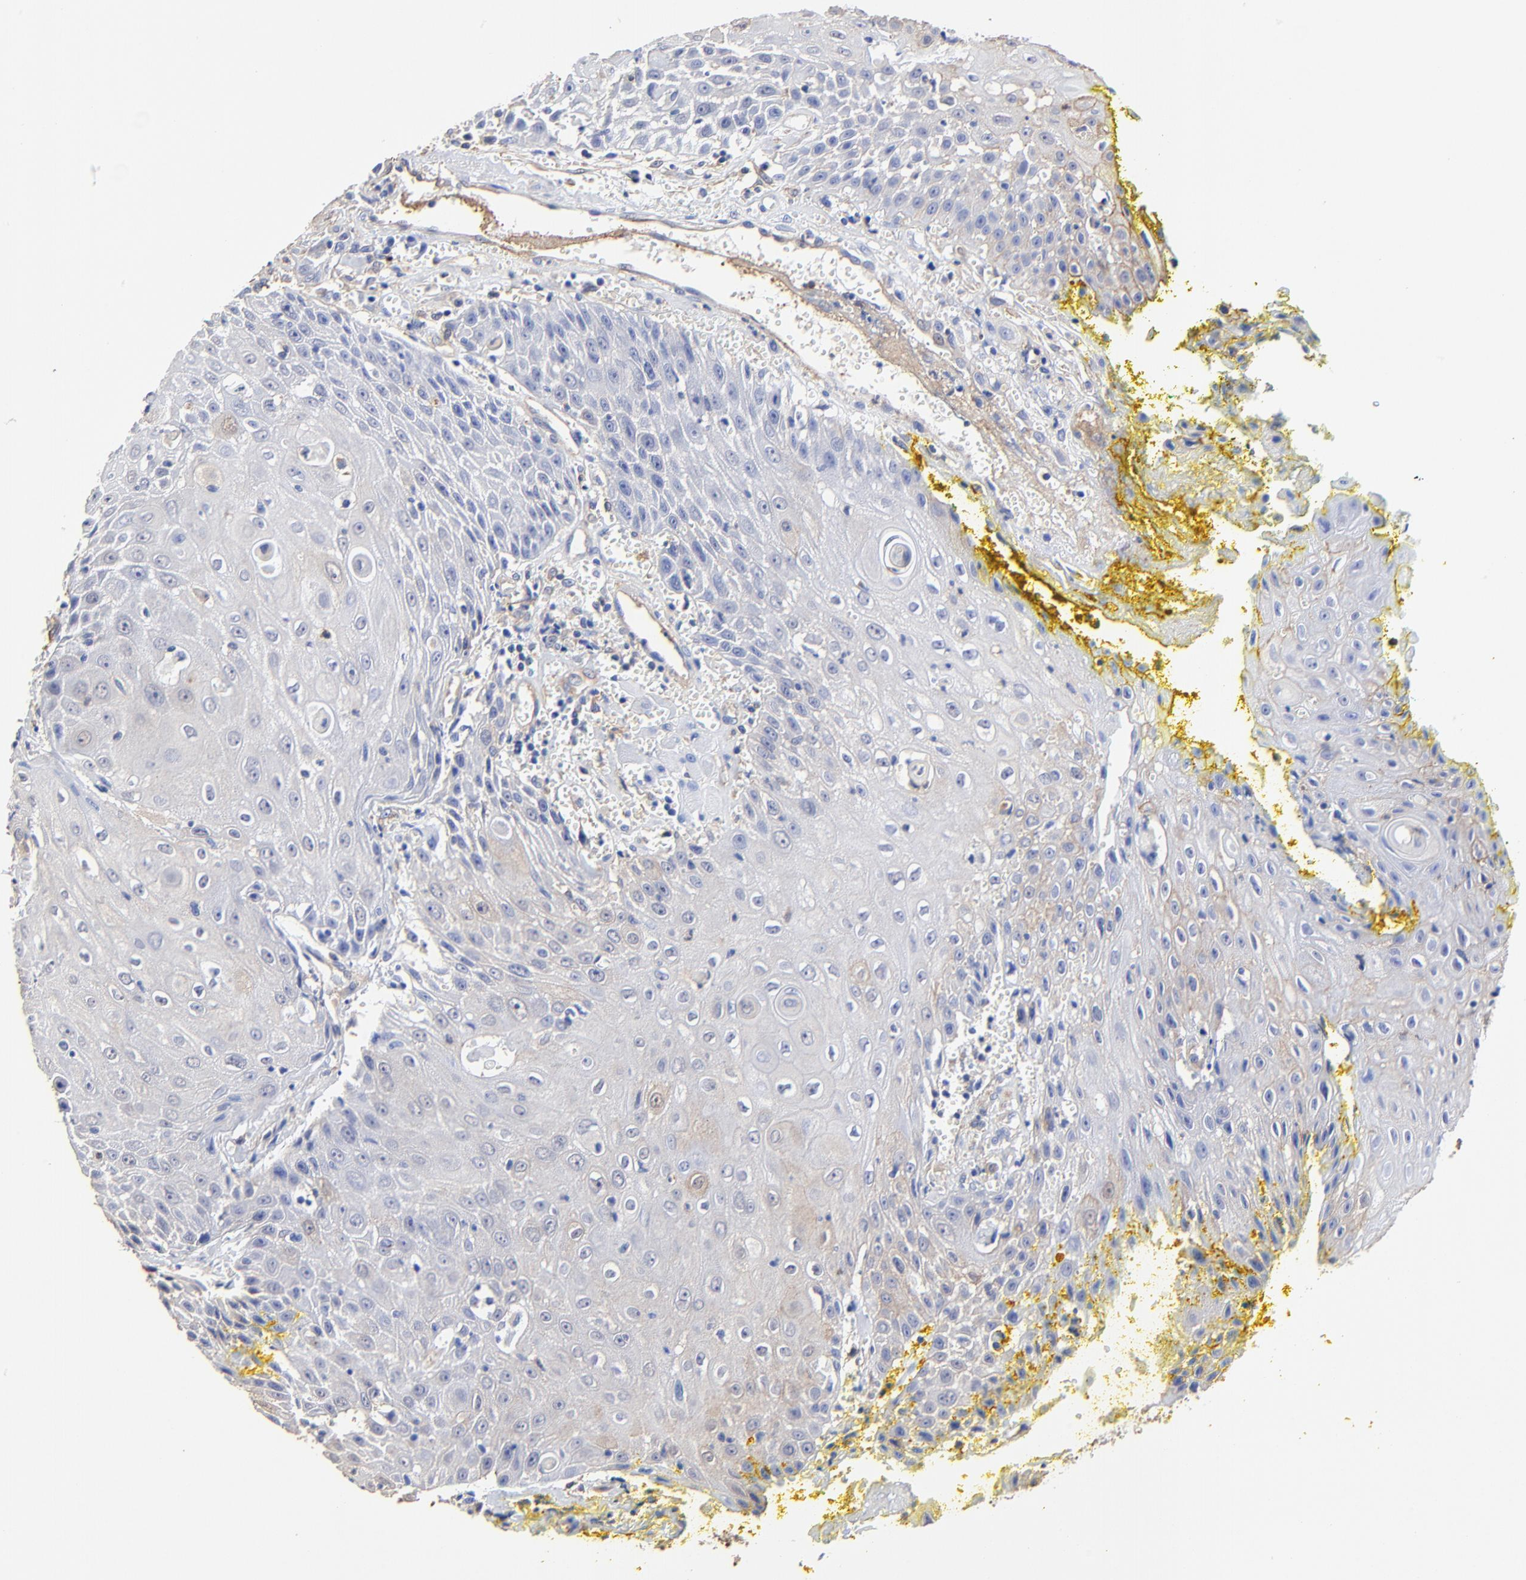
{"staining": {"intensity": "weak", "quantity": "<25%", "location": "cytoplasmic/membranous"}, "tissue": "head and neck cancer", "cell_type": "Tumor cells", "image_type": "cancer", "snomed": [{"axis": "morphology", "description": "Squamous cell carcinoma, NOS"}, {"axis": "topography", "description": "Oral tissue"}, {"axis": "topography", "description": "Head-Neck"}], "caption": "Squamous cell carcinoma (head and neck) was stained to show a protein in brown. There is no significant staining in tumor cells.", "gene": "TAGLN2", "patient": {"sex": "female", "age": 82}}